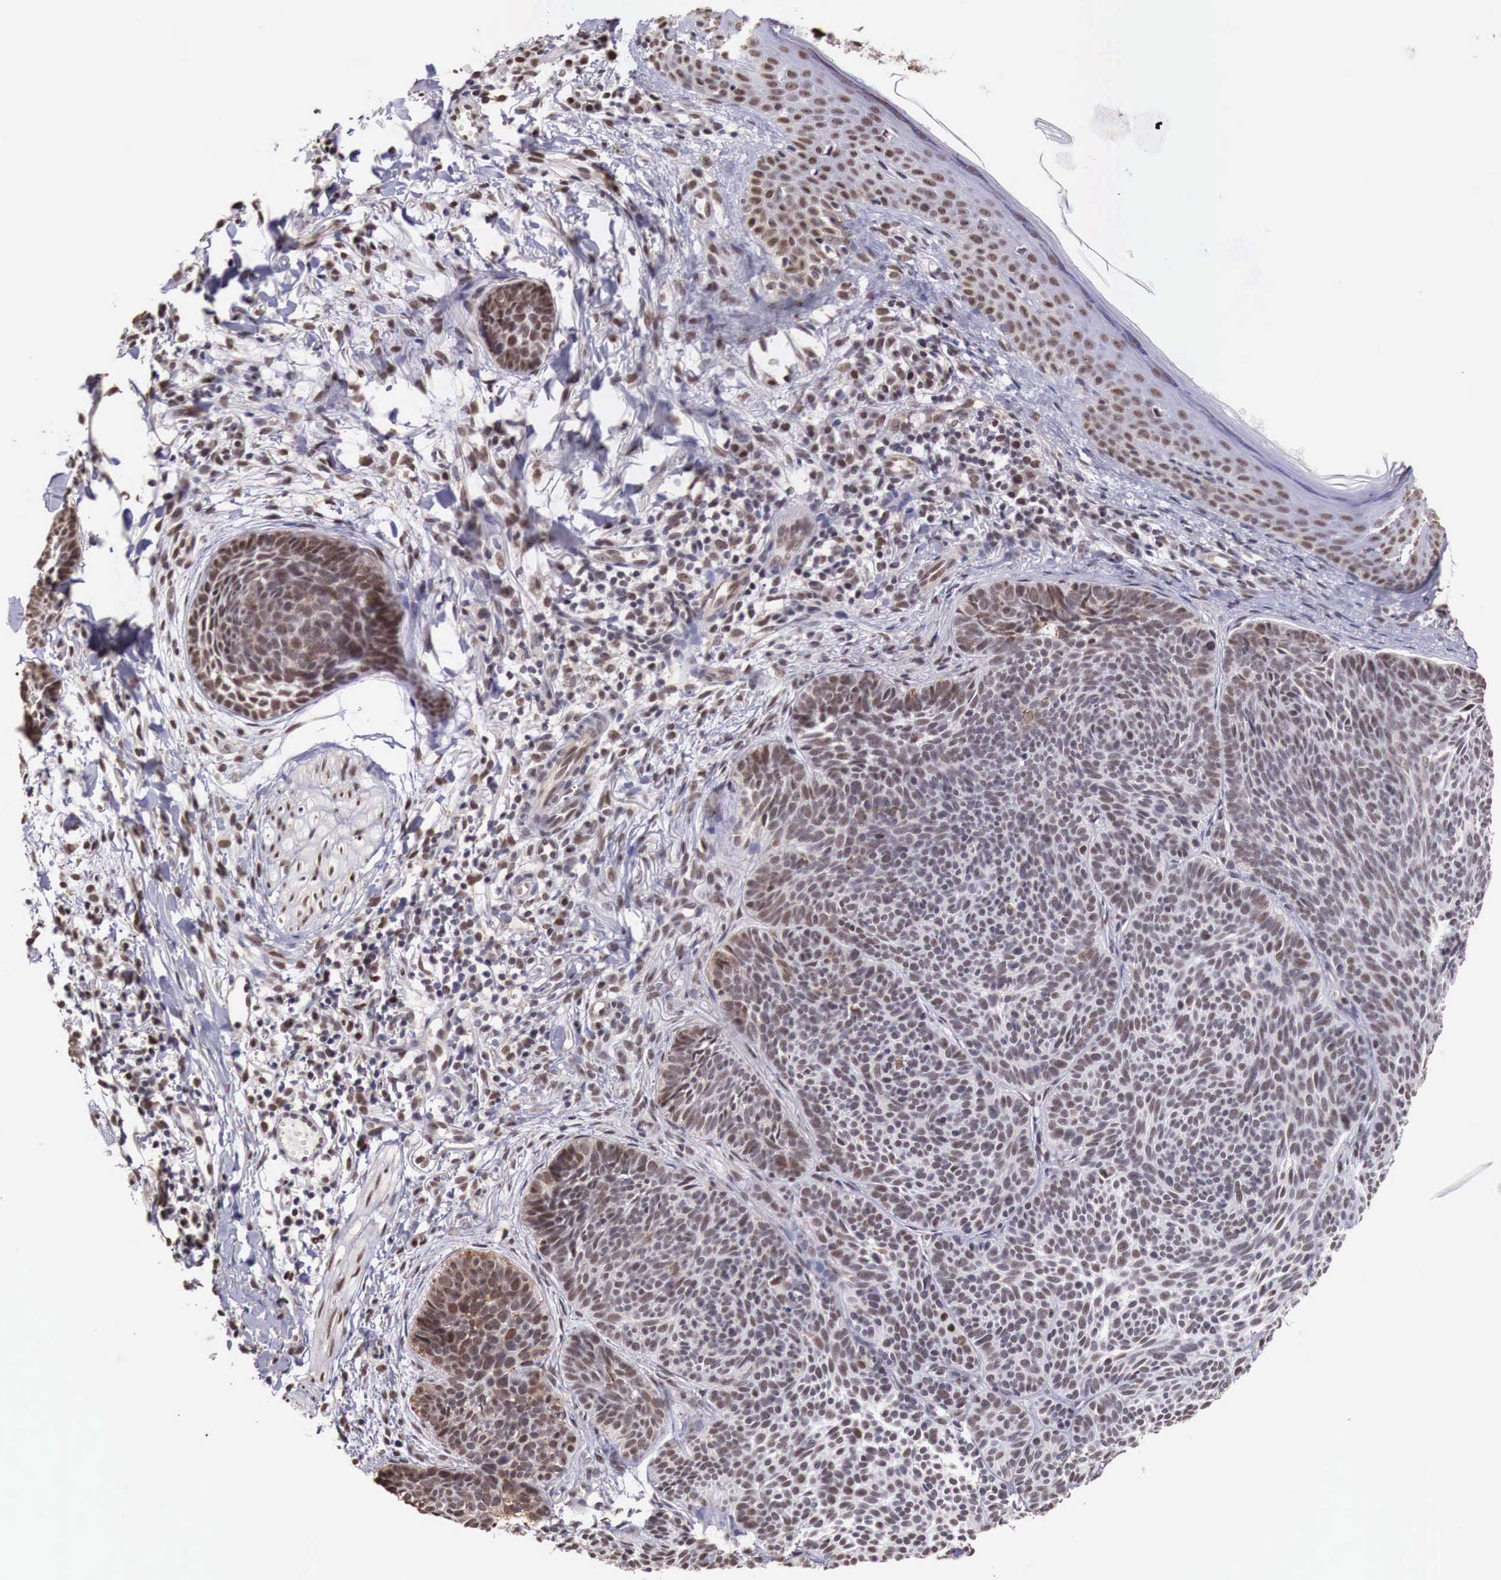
{"staining": {"intensity": "moderate", "quantity": ">75%", "location": "nuclear"}, "tissue": "skin cancer", "cell_type": "Tumor cells", "image_type": "cancer", "snomed": [{"axis": "morphology", "description": "Basal cell carcinoma"}, {"axis": "topography", "description": "Skin"}], "caption": "A histopathology image of human skin cancer (basal cell carcinoma) stained for a protein displays moderate nuclear brown staining in tumor cells. Nuclei are stained in blue.", "gene": "FOXP2", "patient": {"sex": "female", "age": 62}}